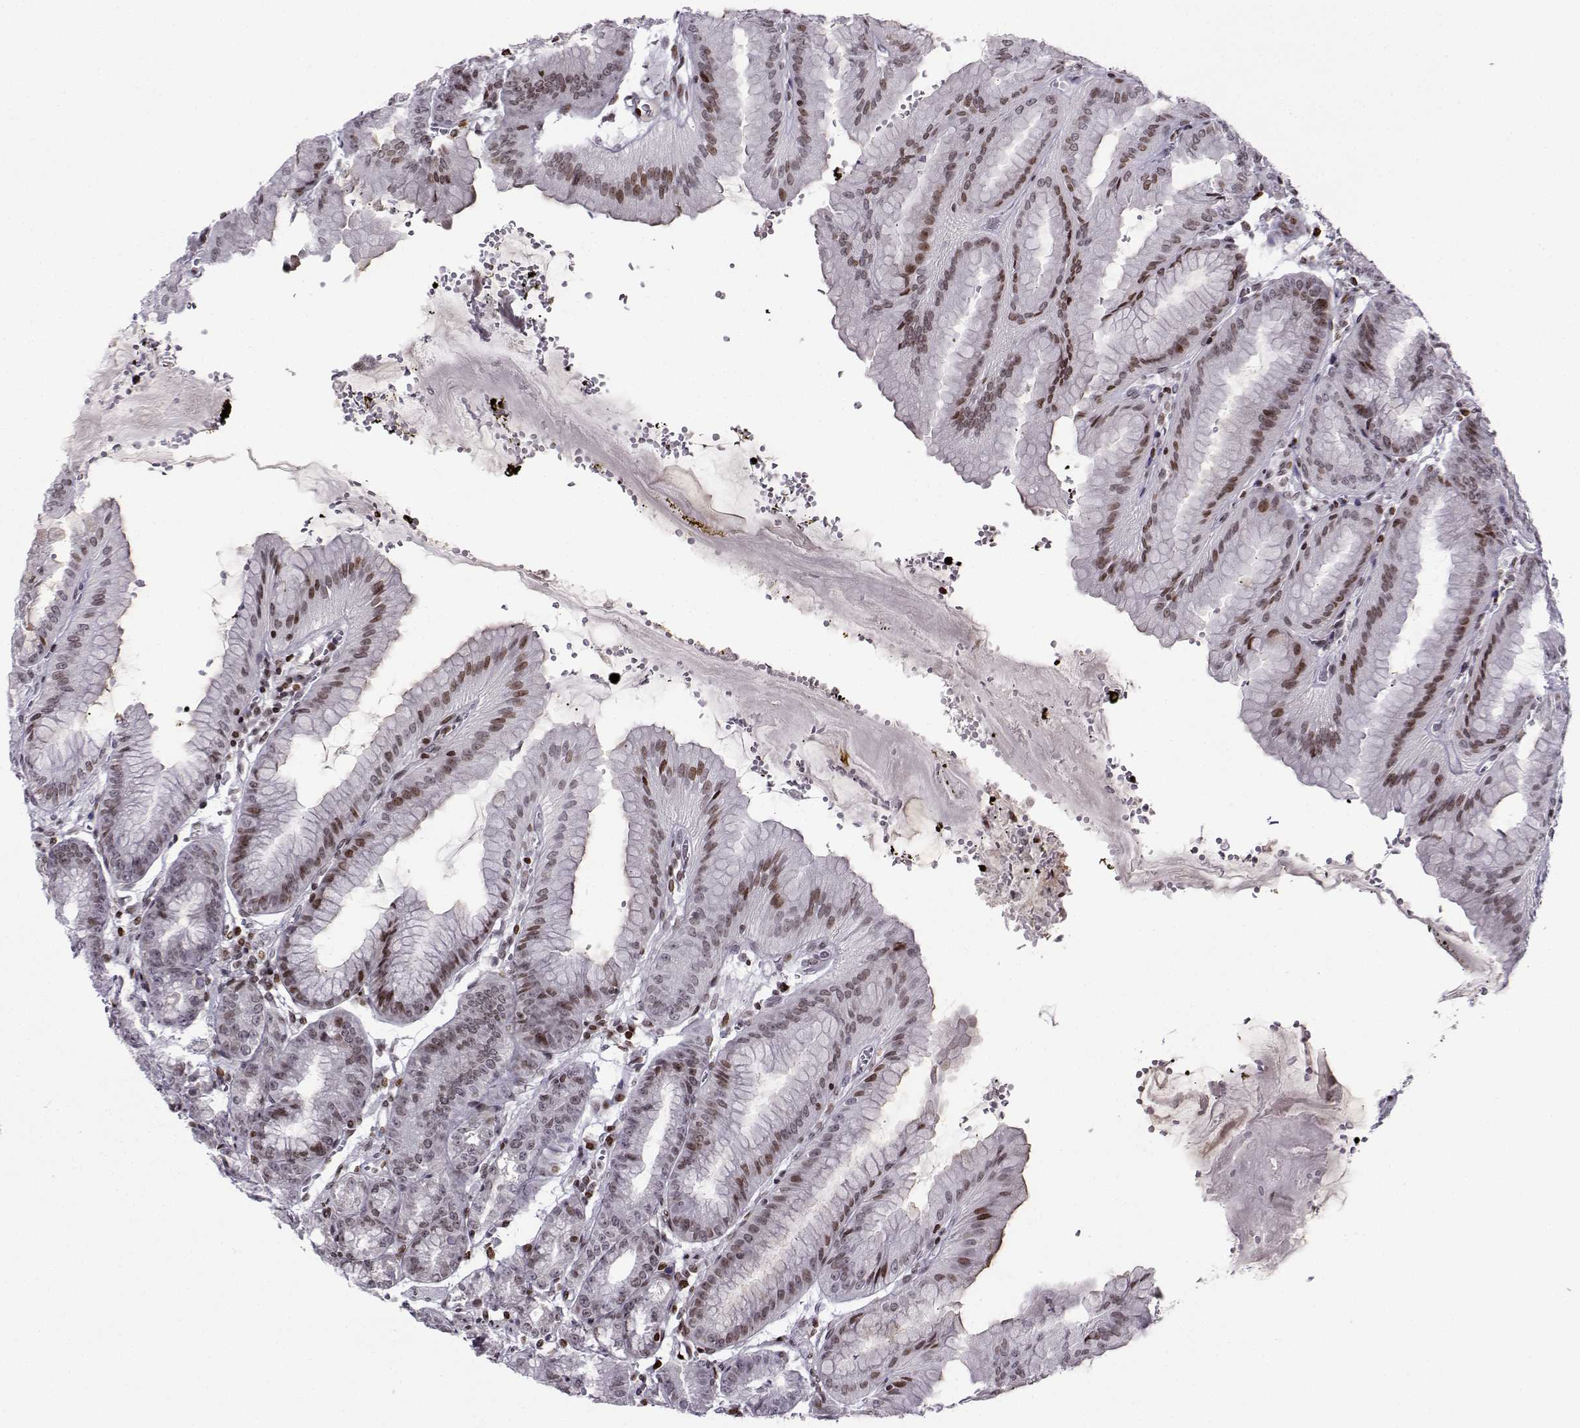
{"staining": {"intensity": "moderate", "quantity": "<25%", "location": "nuclear"}, "tissue": "stomach", "cell_type": "Glandular cells", "image_type": "normal", "snomed": [{"axis": "morphology", "description": "Normal tissue, NOS"}, {"axis": "topography", "description": "Stomach, lower"}], "caption": "High-power microscopy captured an immunohistochemistry image of unremarkable stomach, revealing moderate nuclear positivity in approximately <25% of glandular cells.", "gene": "ZNF19", "patient": {"sex": "male", "age": 71}}